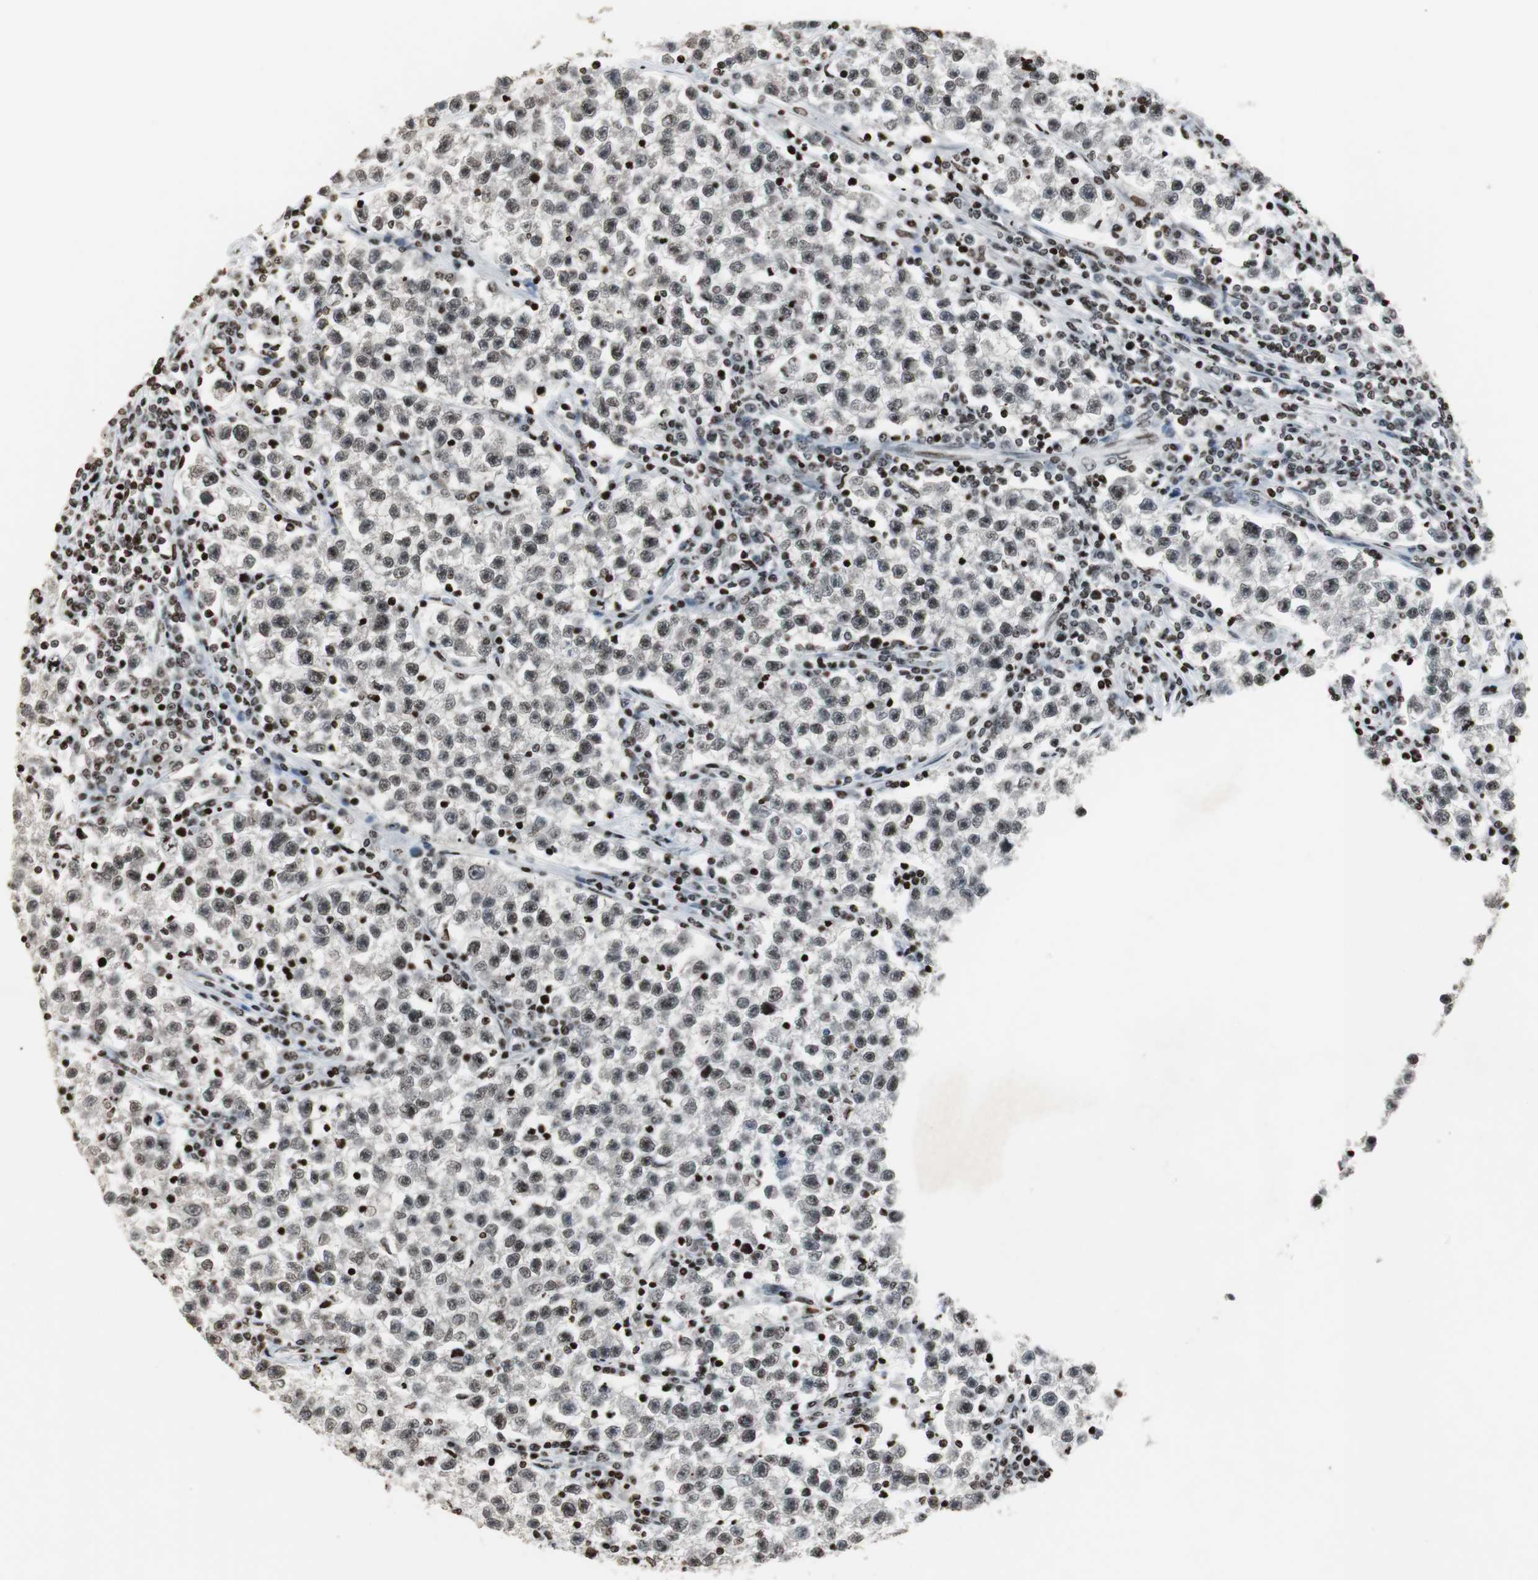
{"staining": {"intensity": "moderate", "quantity": ">75%", "location": "nuclear"}, "tissue": "testis cancer", "cell_type": "Tumor cells", "image_type": "cancer", "snomed": [{"axis": "morphology", "description": "Seminoma, NOS"}, {"axis": "topography", "description": "Testis"}], "caption": "Protein staining reveals moderate nuclear positivity in approximately >75% of tumor cells in testis cancer.", "gene": "PAXIP1", "patient": {"sex": "male", "age": 22}}